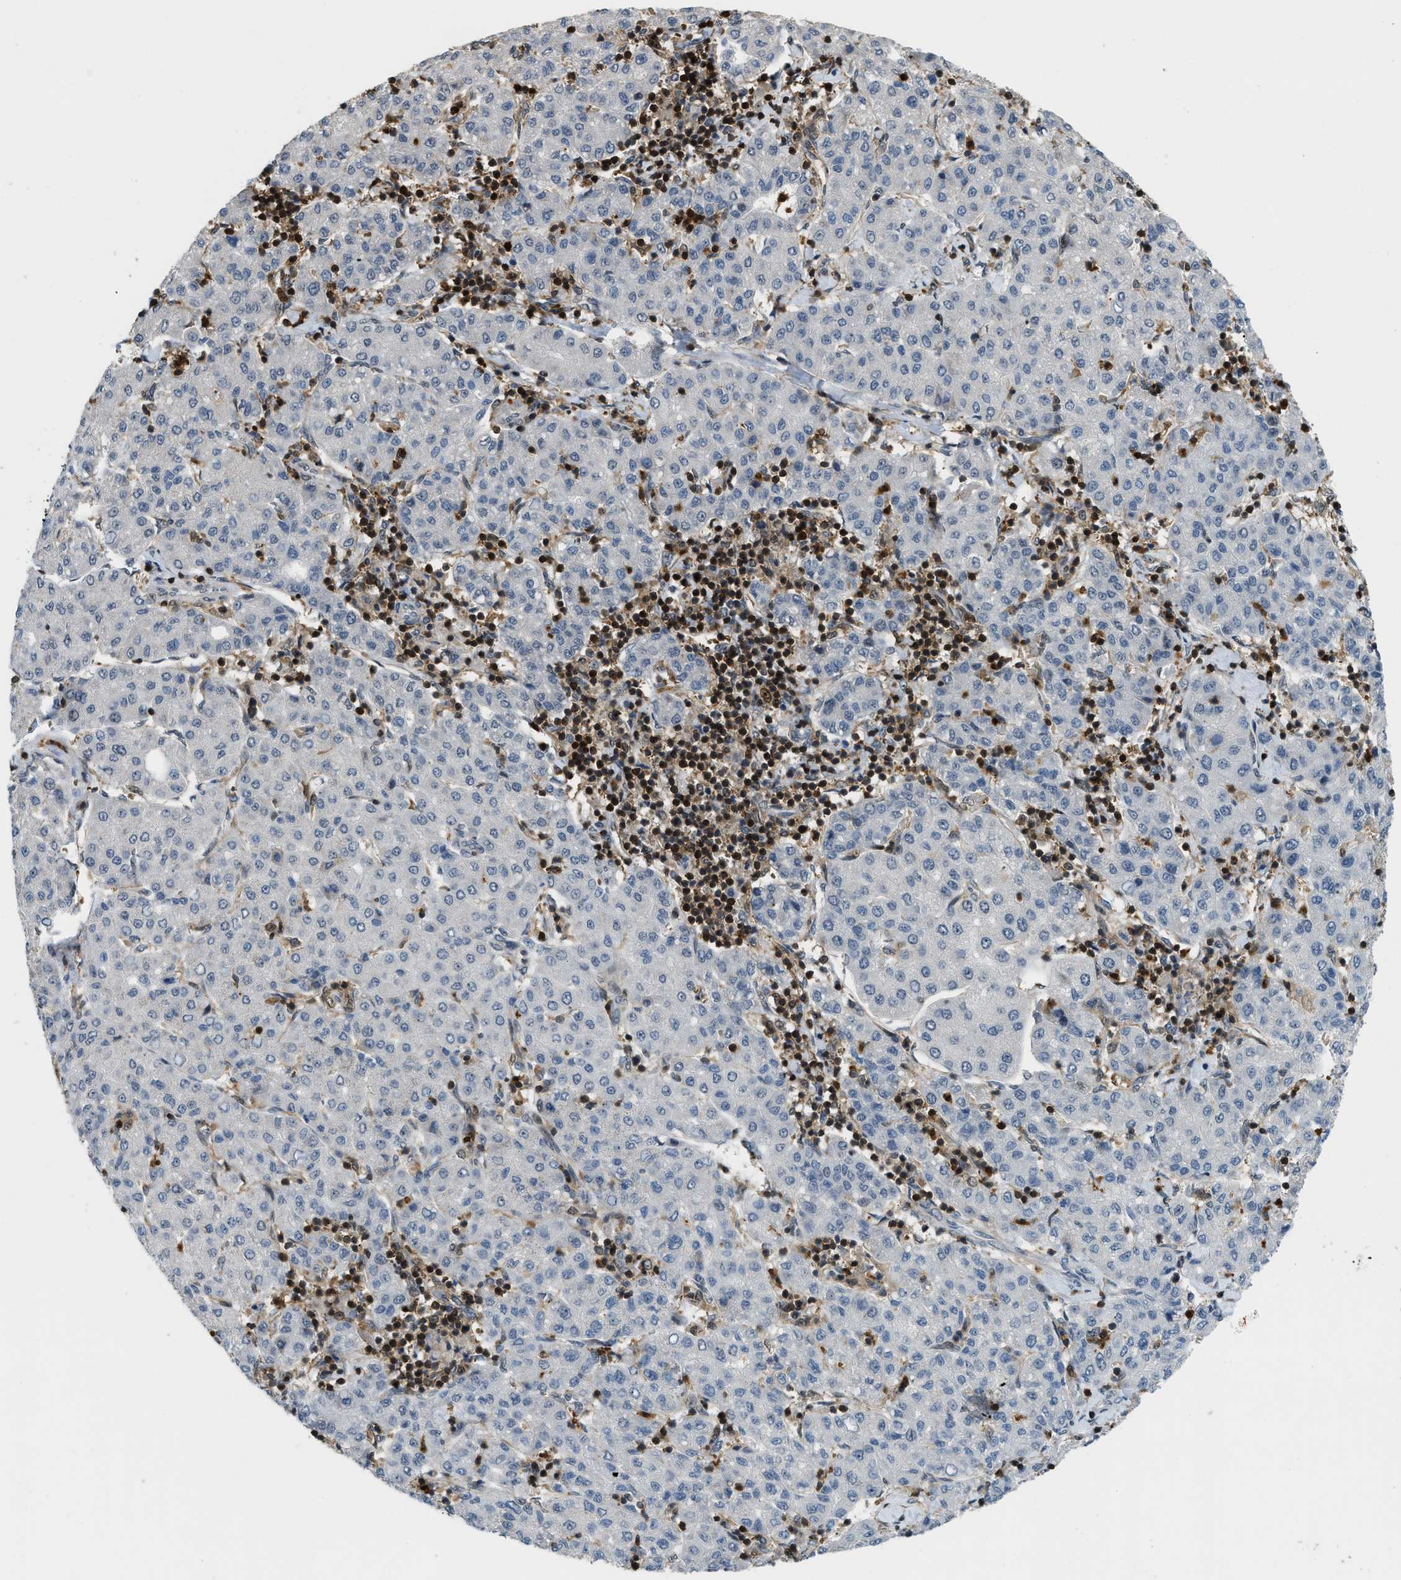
{"staining": {"intensity": "weak", "quantity": "<25%", "location": "nuclear"}, "tissue": "liver cancer", "cell_type": "Tumor cells", "image_type": "cancer", "snomed": [{"axis": "morphology", "description": "Carcinoma, Hepatocellular, NOS"}, {"axis": "topography", "description": "Liver"}], "caption": "The immunohistochemistry photomicrograph has no significant expression in tumor cells of liver cancer tissue. The staining is performed using DAB brown chromogen with nuclei counter-stained in using hematoxylin.", "gene": "E2F1", "patient": {"sex": "male", "age": 65}}